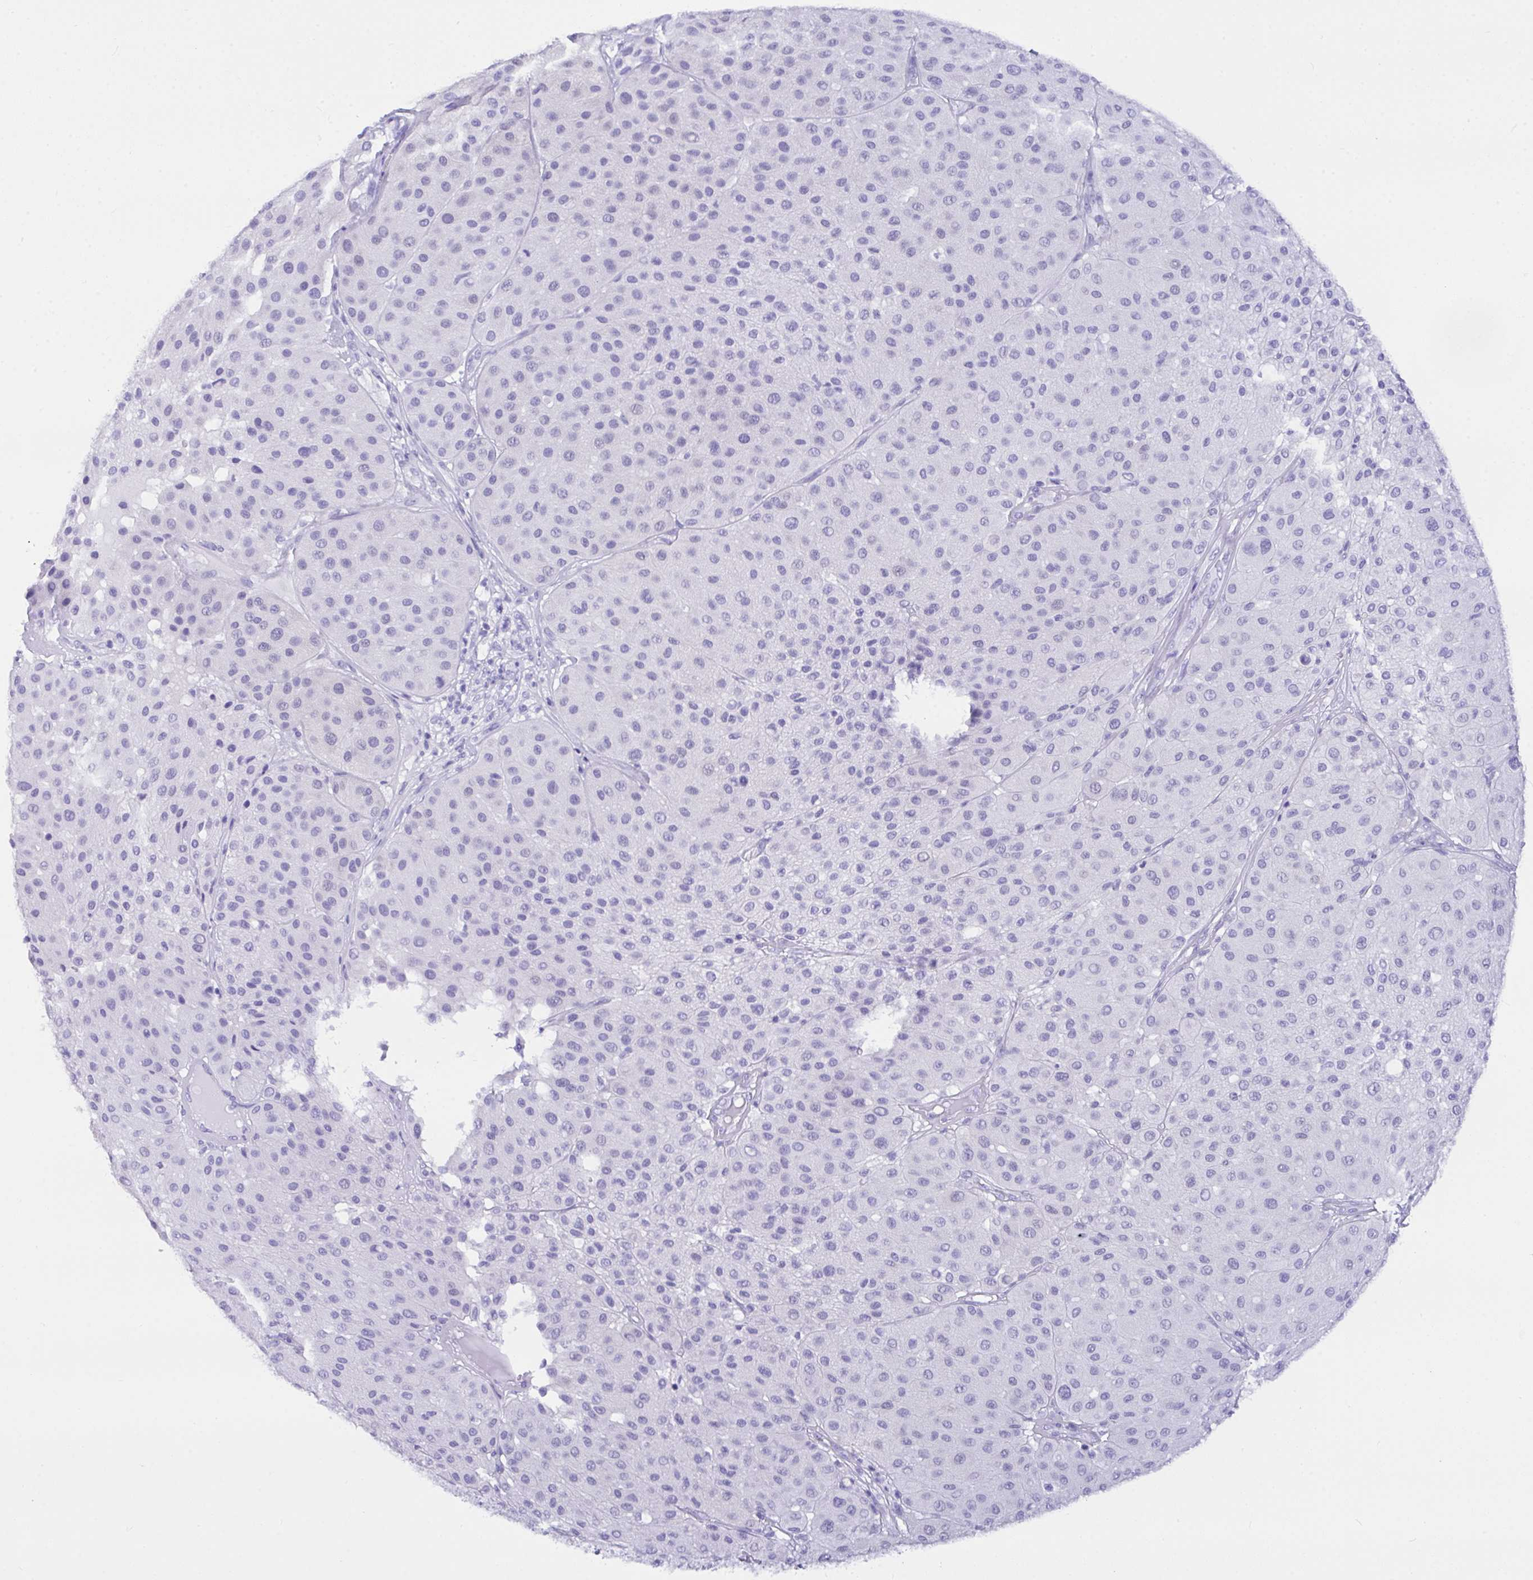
{"staining": {"intensity": "negative", "quantity": "none", "location": "none"}, "tissue": "melanoma", "cell_type": "Tumor cells", "image_type": "cancer", "snomed": [{"axis": "morphology", "description": "Malignant melanoma, Metastatic site"}, {"axis": "topography", "description": "Smooth muscle"}], "caption": "Image shows no significant protein positivity in tumor cells of malignant melanoma (metastatic site). (DAB immunohistochemistry visualized using brightfield microscopy, high magnification).", "gene": "BEST4", "patient": {"sex": "male", "age": 41}}